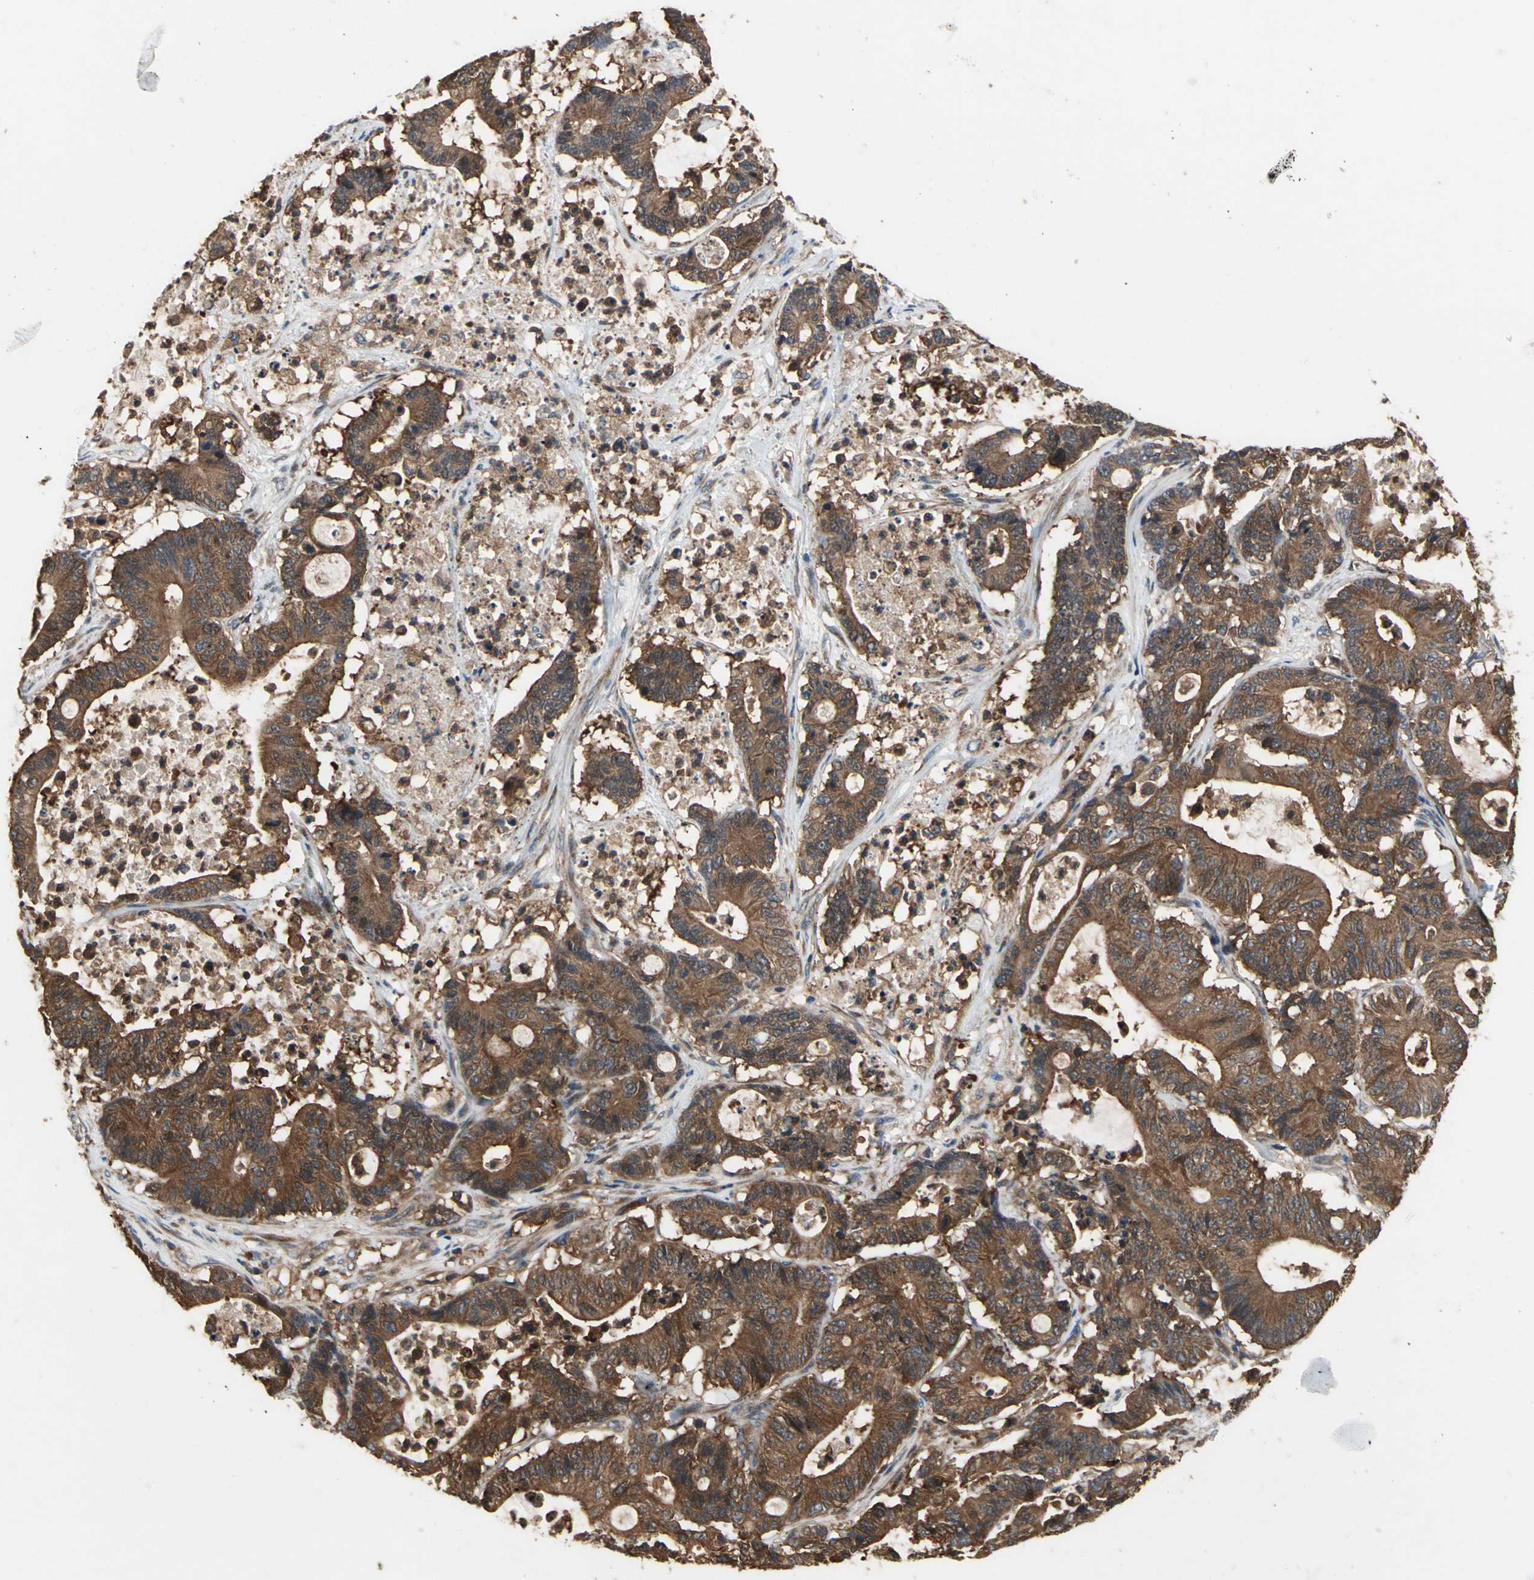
{"staining": {"intensity": "strong", "quantity": ">75%", "location": "cytoplasmic/membranous"}, "tissue": "colorectal cancer", "cell_type": "Tumor cells", "image_type": "cancer", "snomed": [{"axis": "morphology", "description": "Adenocarcinoma, NOS"}, {"axis": "topography", "description": "Colon"}], "caption": "Protein expression analysis of human colorectal cancer reveals strong cytoplasmic/membranous positivity in about >75% of tumor cells. (brown staining indicates protein expression, while blue staining denotes nuclei).", "gene": "CAPN1", "patient": {"sex": "female", "age": 84}}